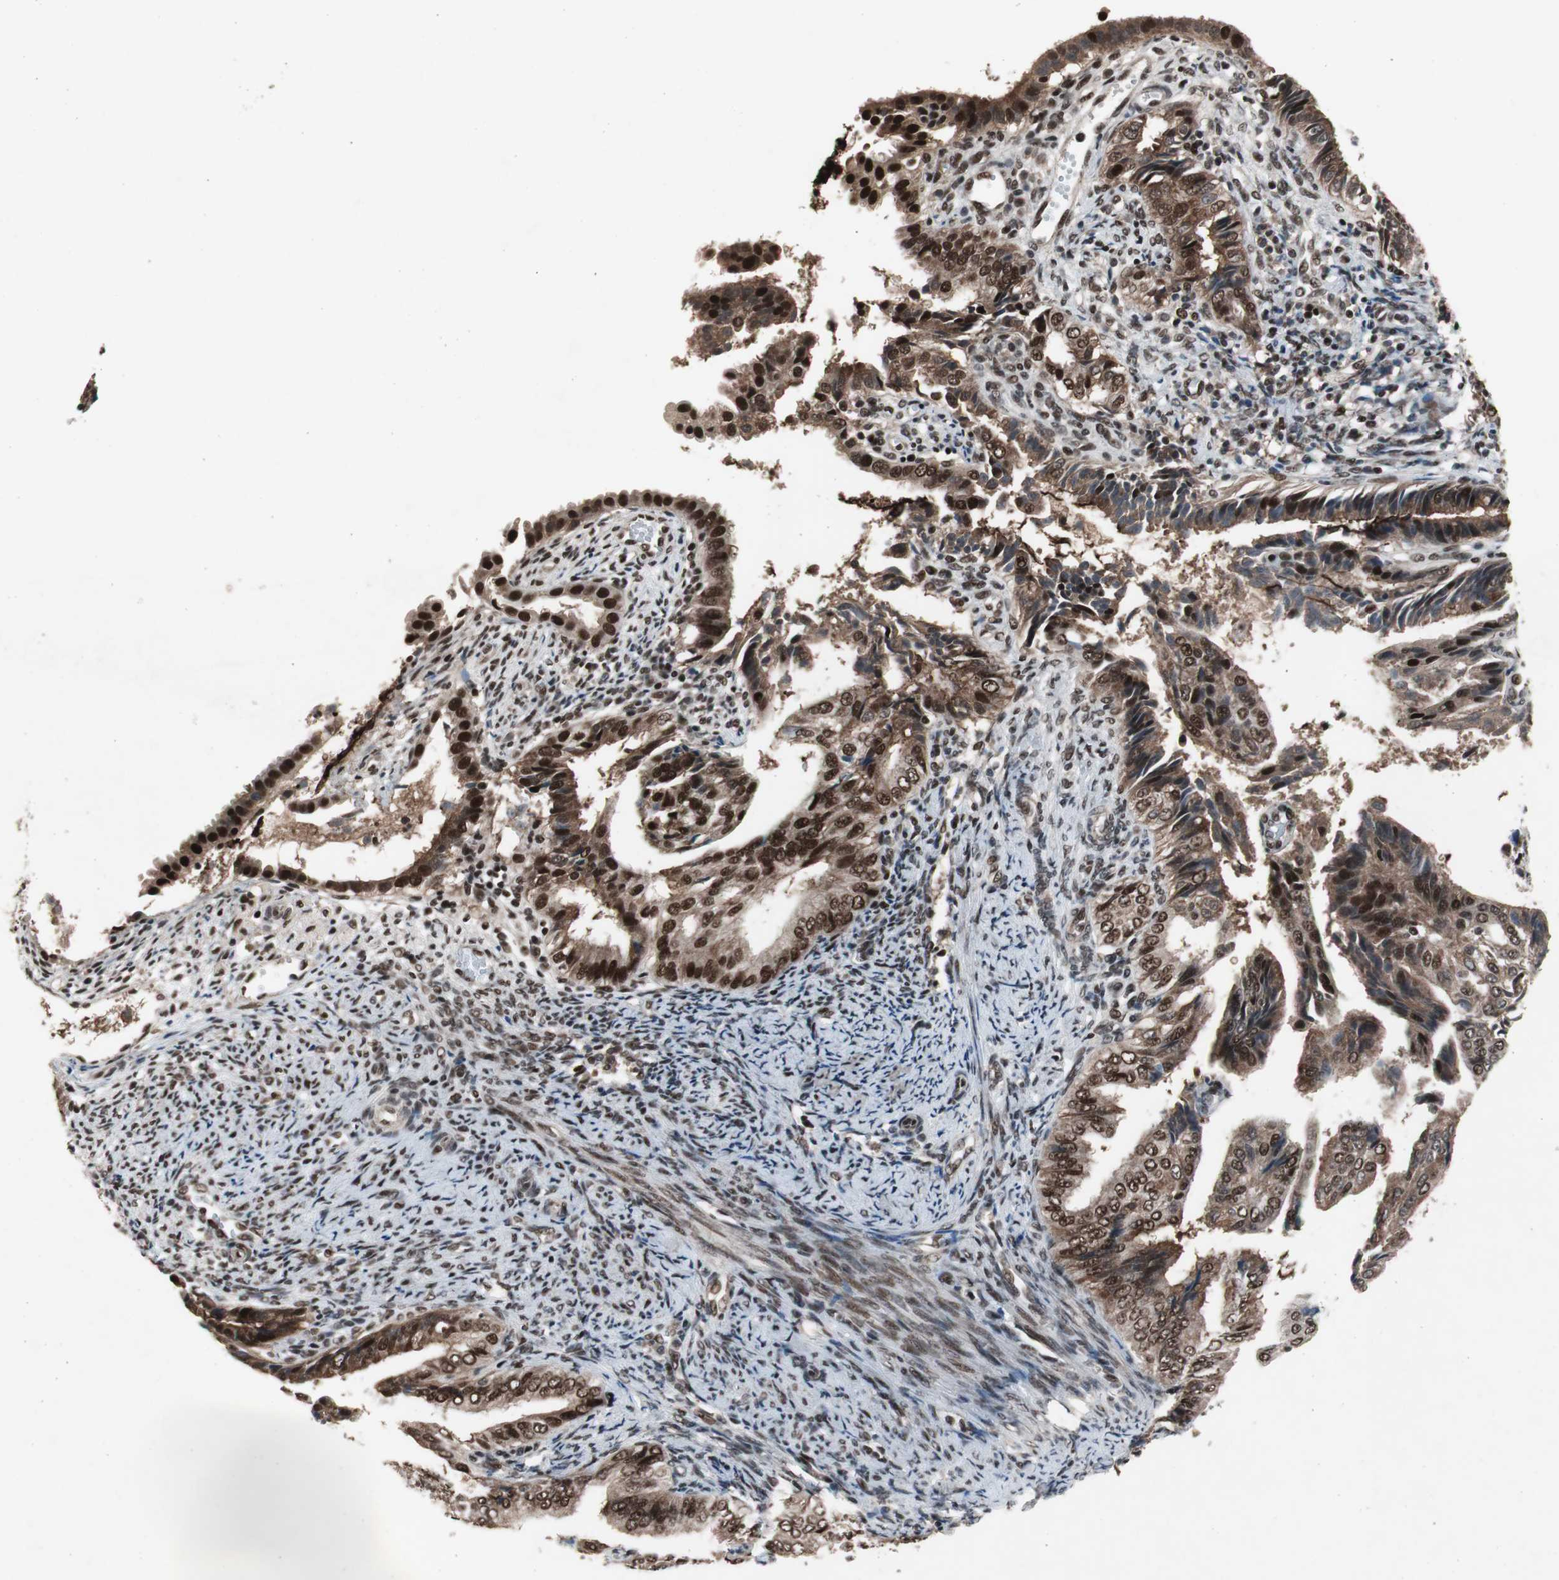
{"staining": {"intensity": "strong", "quantity": ">75%", "location": "cytoplasmic/membranous,nuclear"}, "tissue": "endometrial cancer", "cell_type": "Tumor cells", "image_type": "cancer", "snomed": [{"axis": "morphology", "description": "Adenocarcinoma, NOS"}, {"axis": "topography", "description": "Endometrium"}], "caption": "DAB immunohistochemical staining of endometrial cancer (adenocarcinoma) exhibits strong cytoplasmic/membranous and nuclear protein expression in about >75% of tumor cells.", "gene": "RPA1", "patient": {"sex": "female", "age": 58}}